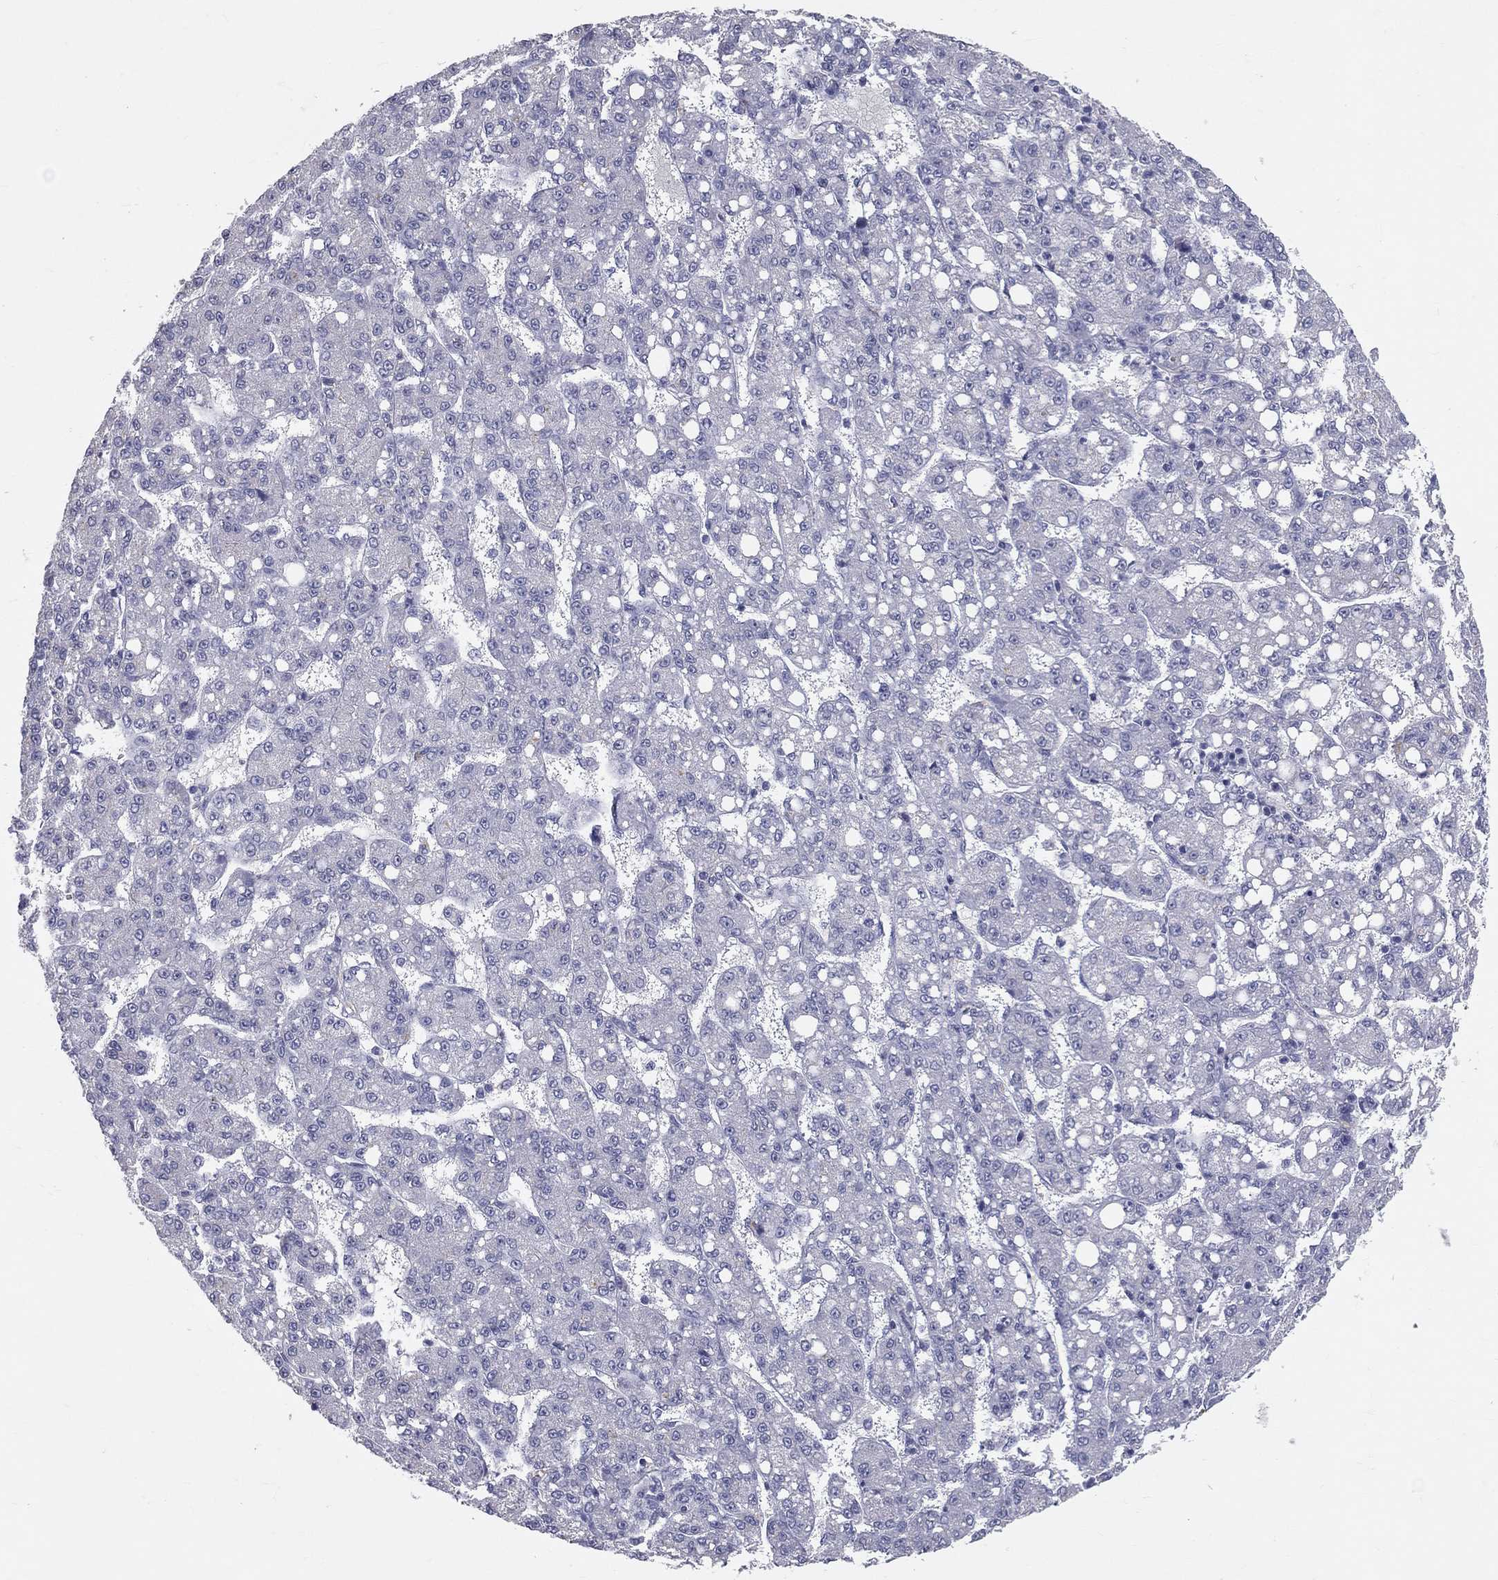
{"staining": {"intensity": "negative", "quantity": "none", "location": "none"}, "tissue": "liver cancer", "cell_type": "Tumor cells", "image_type": "cancer", "snomed": [{"axis": "morphology", "description": "Carcinoma, Hepatocellular, NOS"}, {"axis": "topography", "description": "Liver"}], "caption": "The IHC histopathology image has no significant expression in tumor cells of liver cancer tissue.", "gene": "TFPI2", "patient": {"sex": "female", "age": 65}}